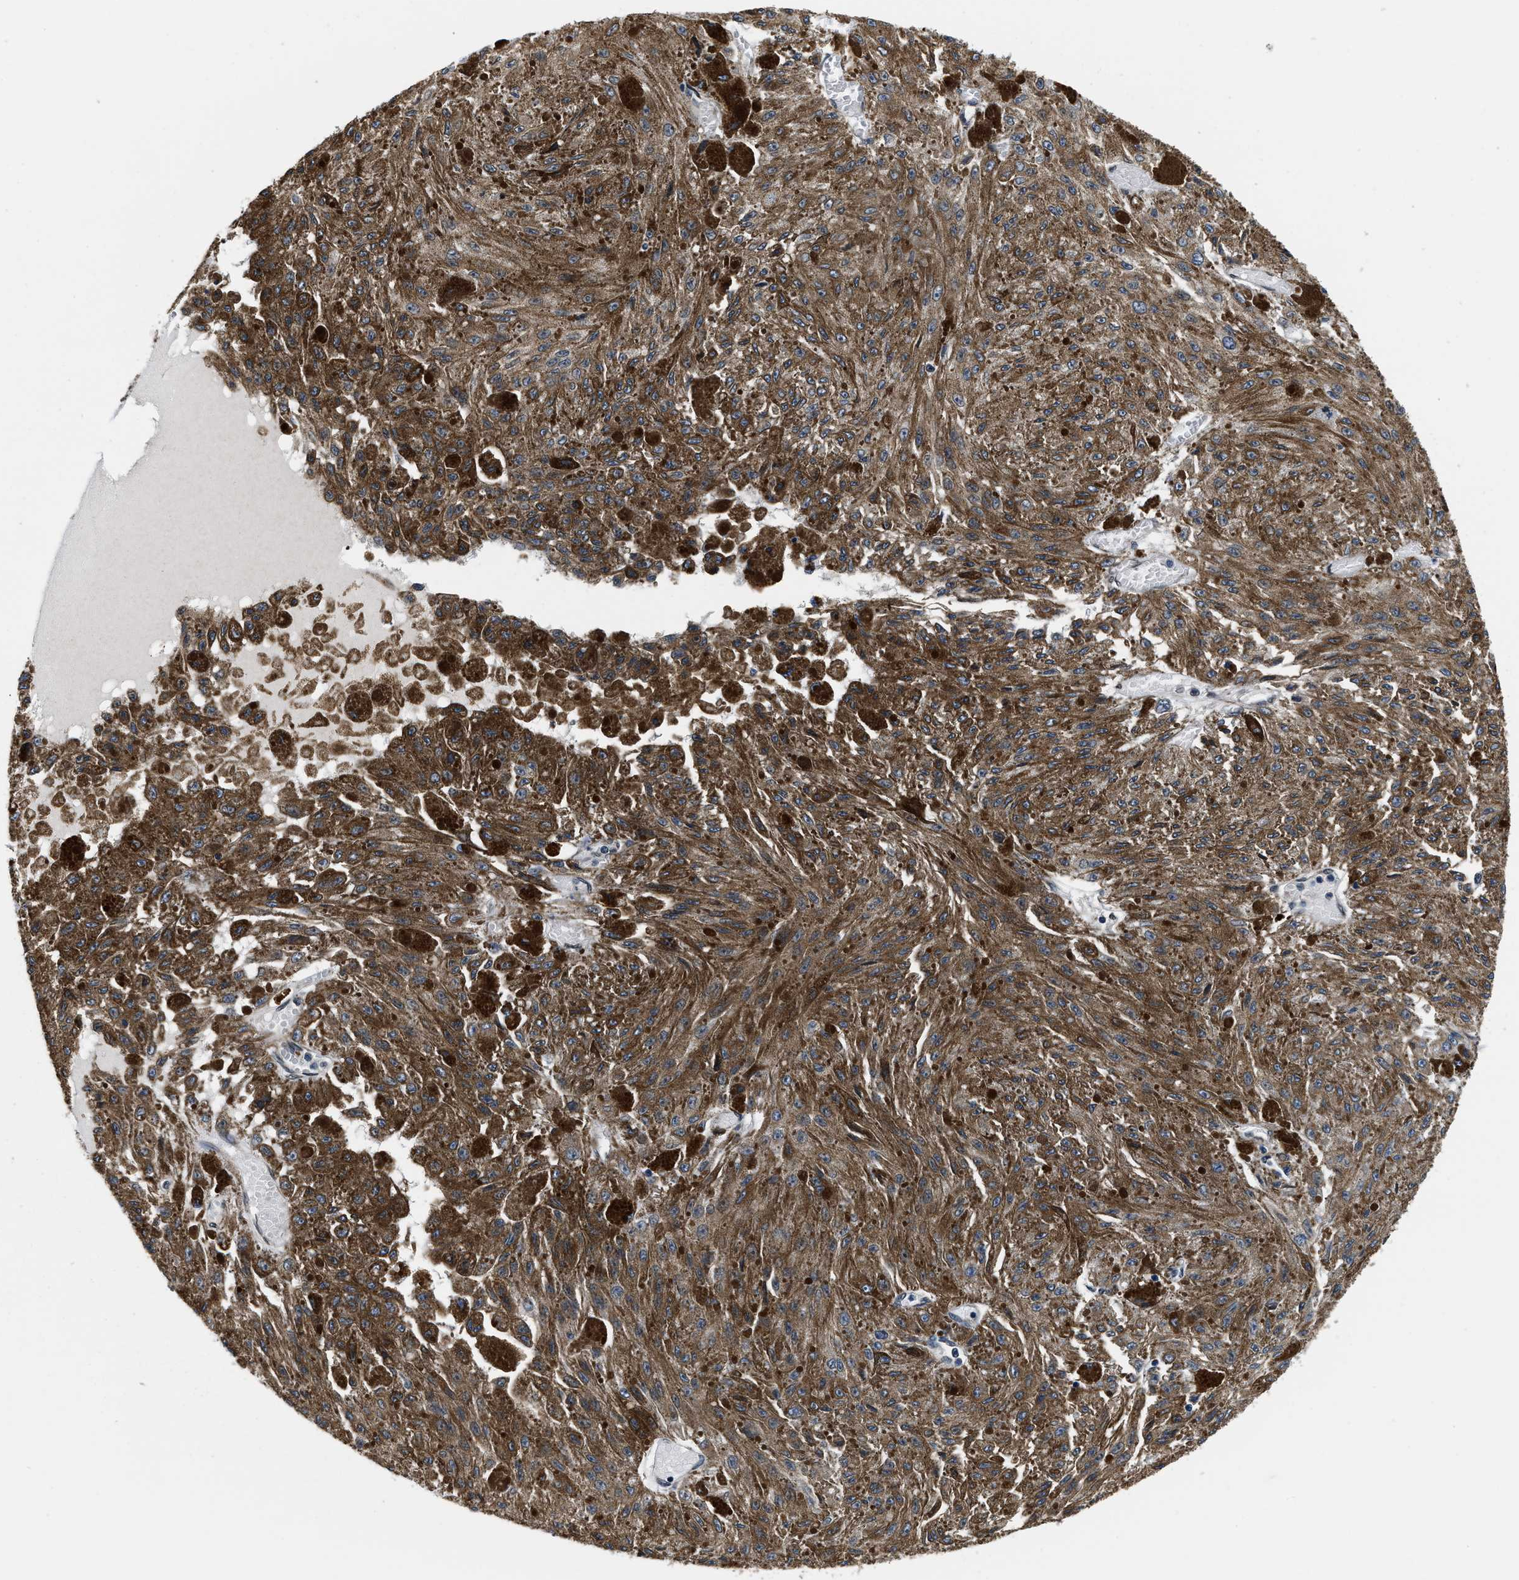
{"staining": {"intensity": "moderate", "quantity": ">75%", "location": "cytoplasmic/membranous"}, "tissue": "melanoma", "cell_type": "Tumor cells", "image_type": "cancer", "snomed": [{"axis": "morphology", "description": "Malignant melanoma, NOS"}, {"axis": "topography", "description": "Other"}], "caption": "Protein staining displays moderate cytoplasmic/membranous staining in approximately >75% of tumor cells in malignant melanoma. The staining is performed using DAB brown chromogen to label protein expression. The nuclei are counter-stained blue using hematoxylin.", "gene": "SNX10", "patient": {"sex": "male", "age": 79}}